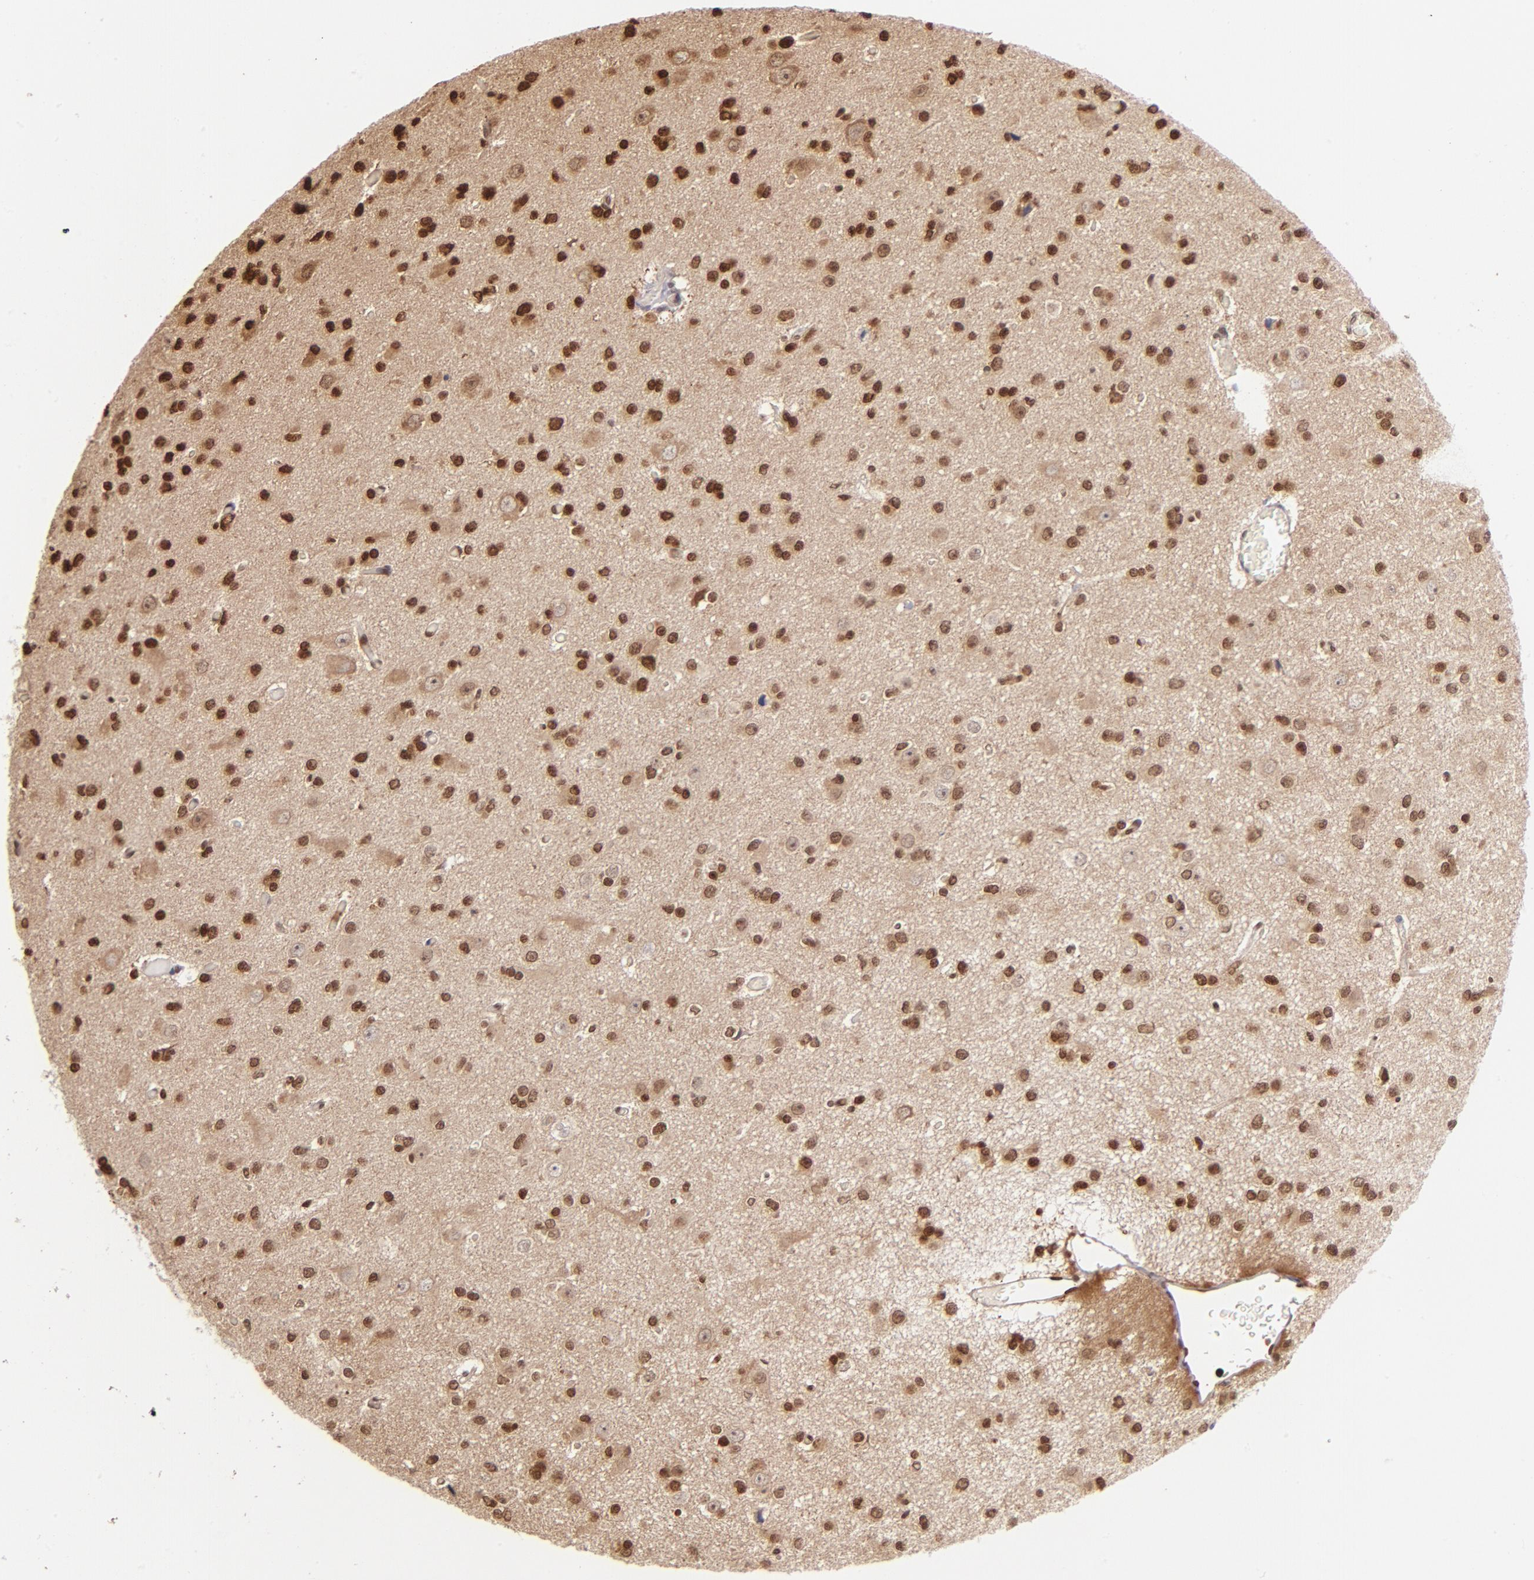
{"staining": {"intensity": "moderate", "quantity": ">75%", "location": "cytoplasmic/membranous,nuclear"}, "tissue": "glioma", "cell_type": "Tumor cells", "image_type": "cancer", "snomed": [{"axis": "morphology", "description": "Glioma, malignant, Low grade"}, {"axis": "topography", "description": "Brain"}], "caption": "Immunohistochemical staining of glioma exhibits medium levels of moderate cytoplasmic/membranous and nuclear protein staining in approximately >75% of tumor cells. (brown staining indicates protein expression, while blue staining denotes nuclei).", "gene": "YWHAB", "patient": {"sex": "male", "age": 42}}